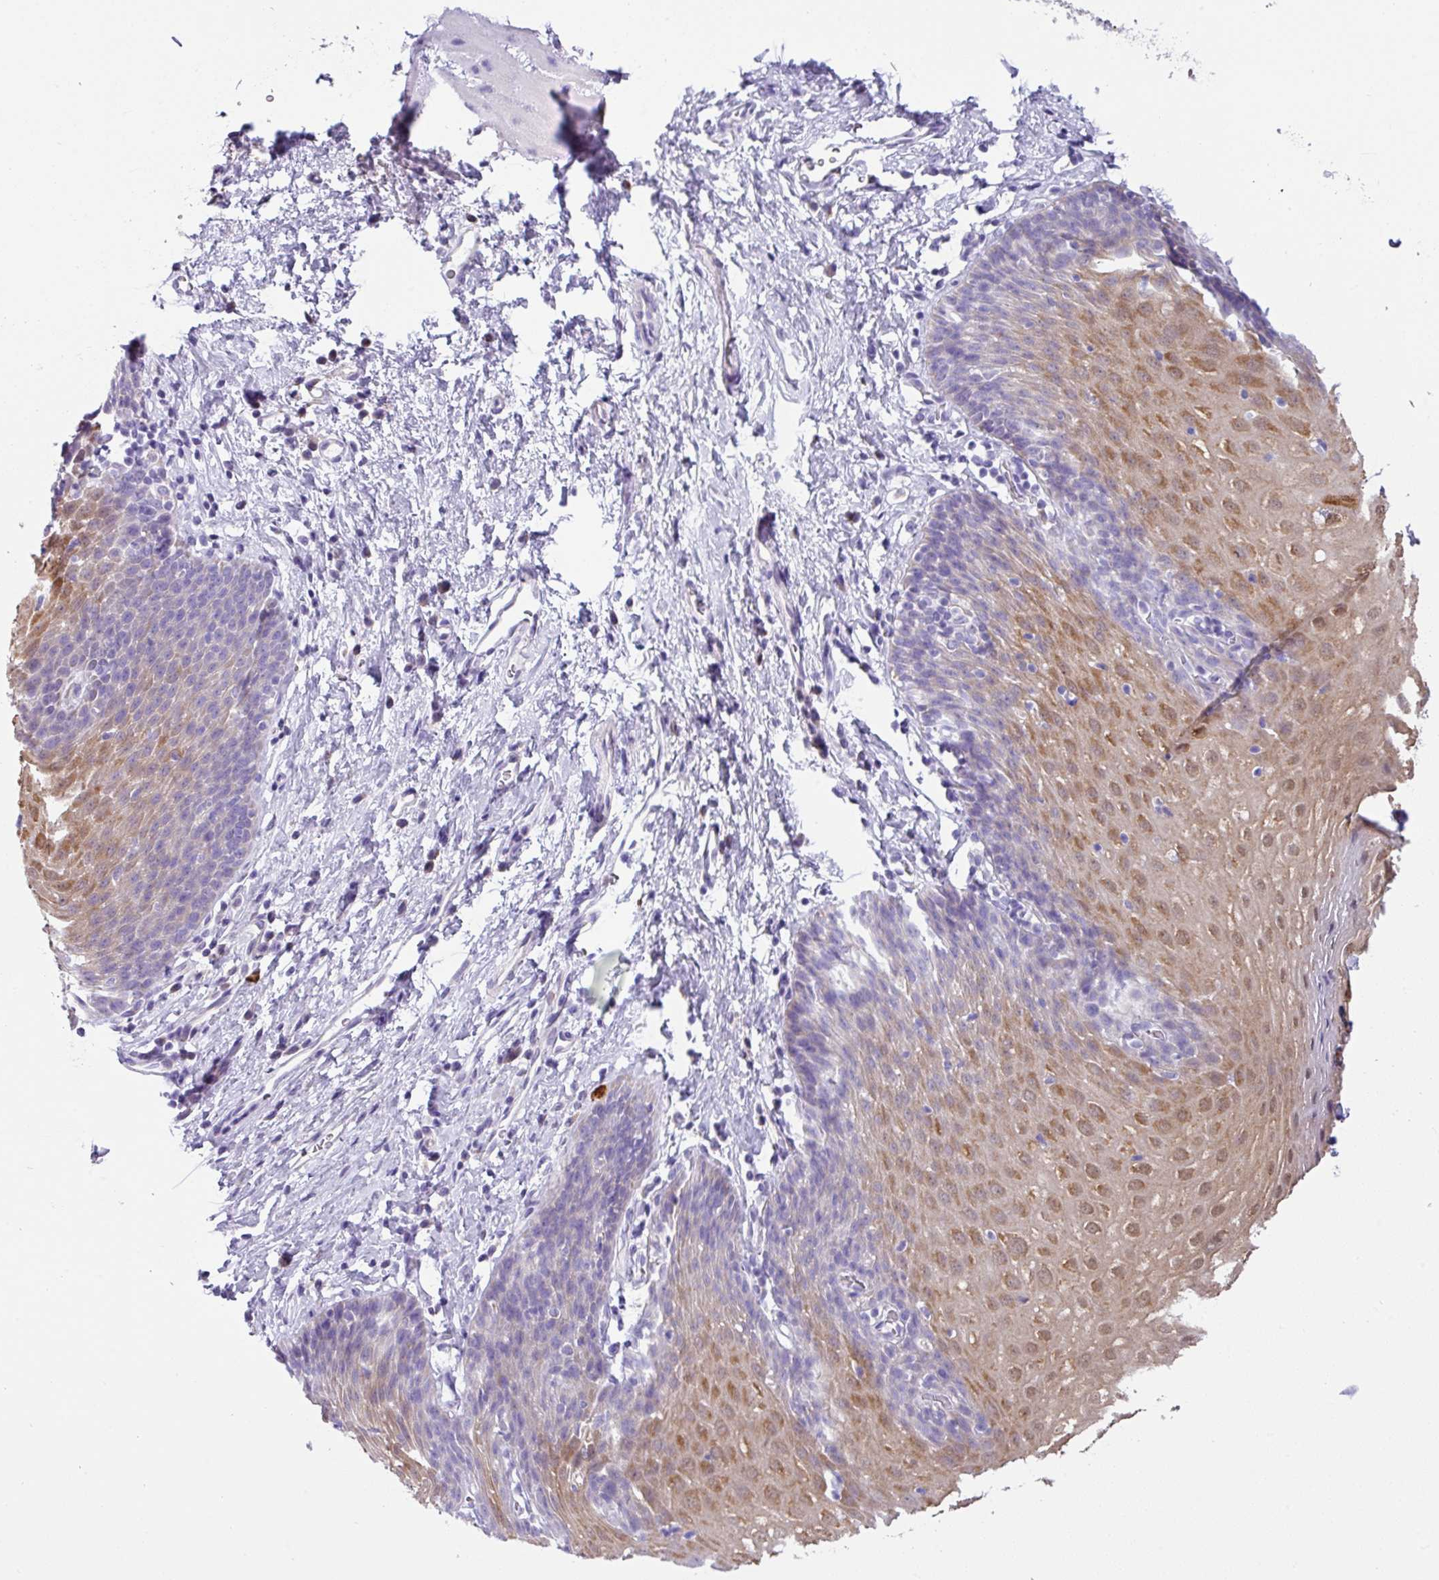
{"staining": {"intensity": "moderate", "quantity": "25%-75%", "location": "cytoplasmic/membranous,nuclear"}, "tissue": "esophagus", "cell_type": "Squamous epithelial cells", "image_type": "normal", "snomed": [{"axis": "morphology", "description": "Normal tissue, NOS"}, {"axis": "topography", "description": "Esophagus"}], "caption": "Immunohistochemistry image of benign esophagus: esophagus stained using immunohistochemistry (IHC) displays medium levels of moderate protein expression localized specifically in the cytoplasmic/membranous,nuclear of squamous epithelial cells, appearing as a cytoplasmic/membranous,nuclear brown color.", "gene": "SH2D3C", "patient": {"sex": "female", "age": 61}}